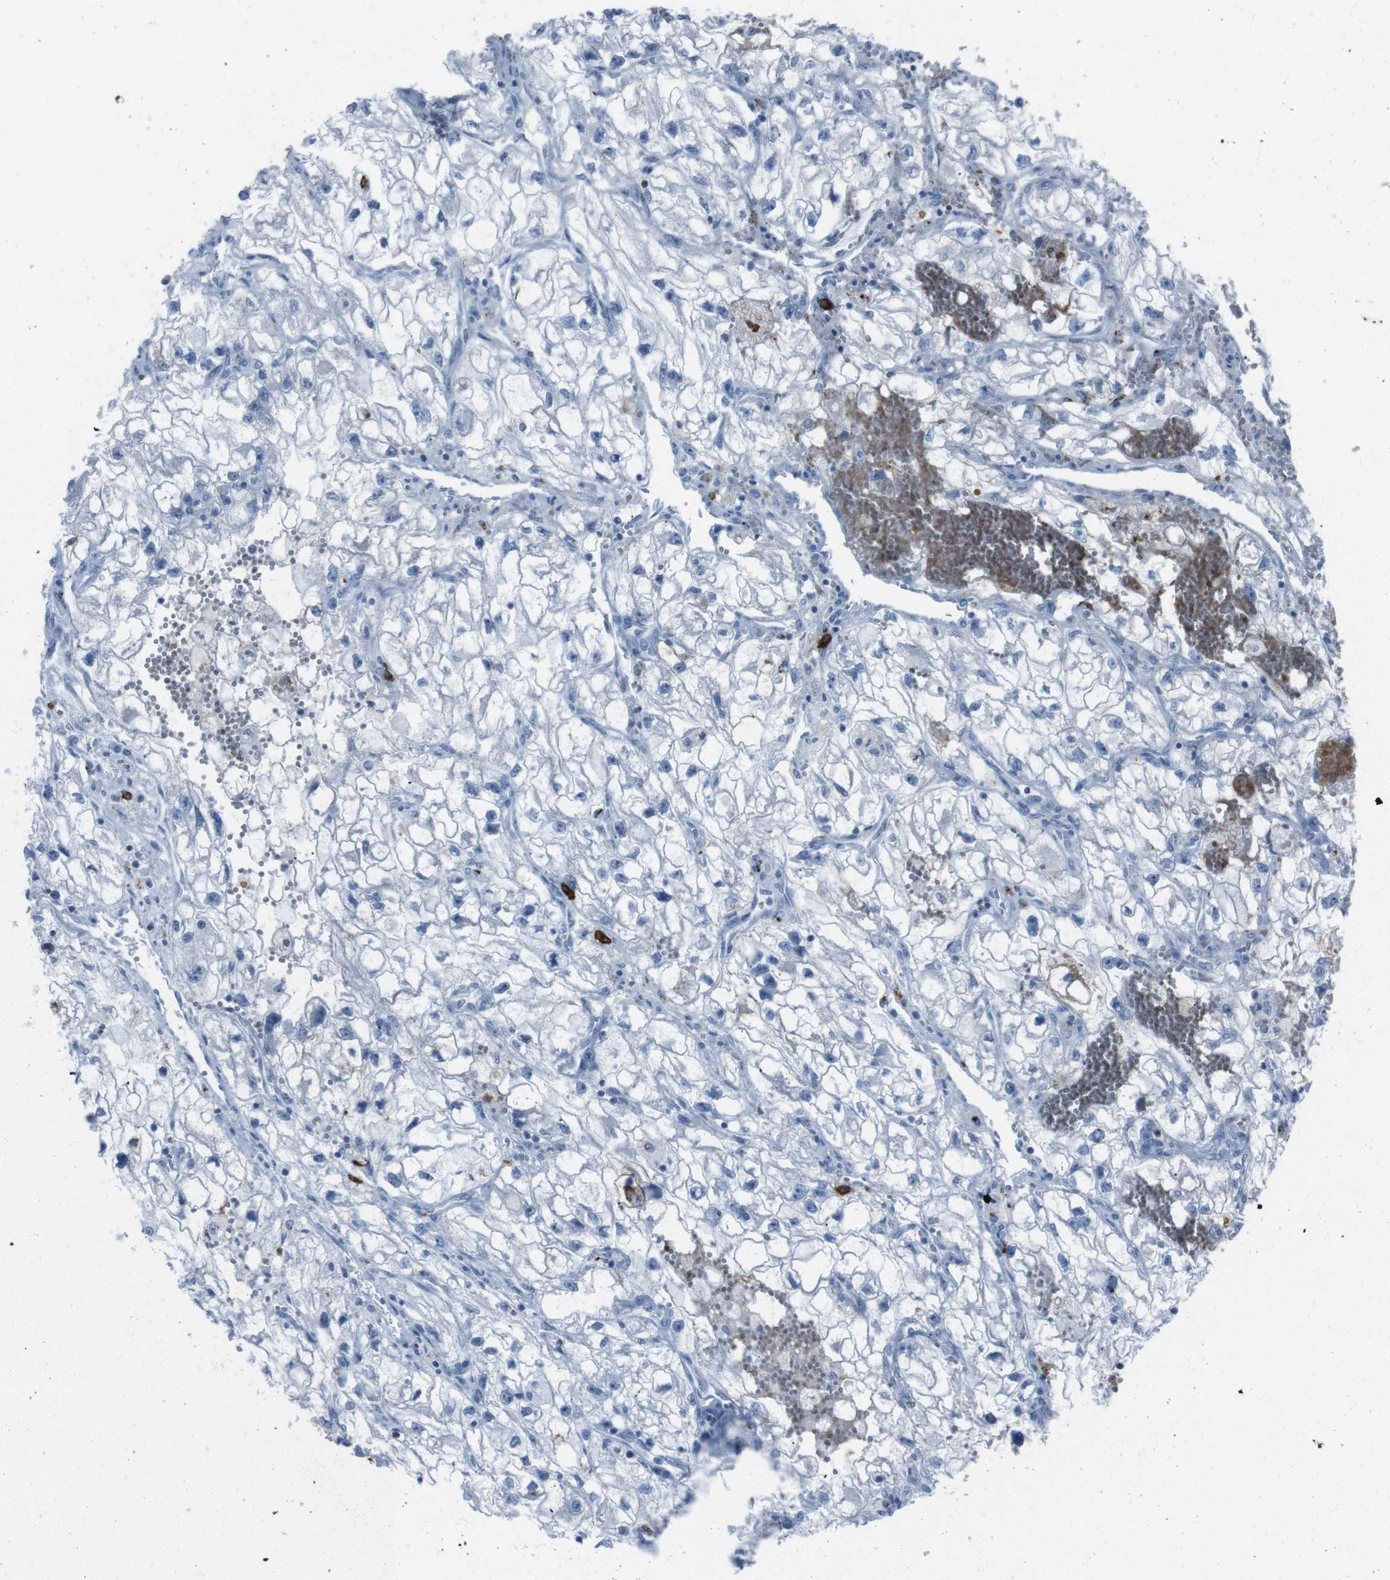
{"staining": {"intensity": "negative", "quantity": "none", "location": "none"}, "tissue": "renal cancer", "cell_type": "Tumor cells", "image_type": "cancer", "snomed": [{"axis": "morphology", "description": "Adenocarcinoma, NOS"}, {"axis": "topography", "description": "Kidney"}], "caption": "DAB (3,3'-diaminobenzidine) immunohistochemical staining of renal adenocarcinoma displays no significant staining in tumor cells.", "gene": "ST6GAL1", "patient": {"sex": "female", "age": 70}}